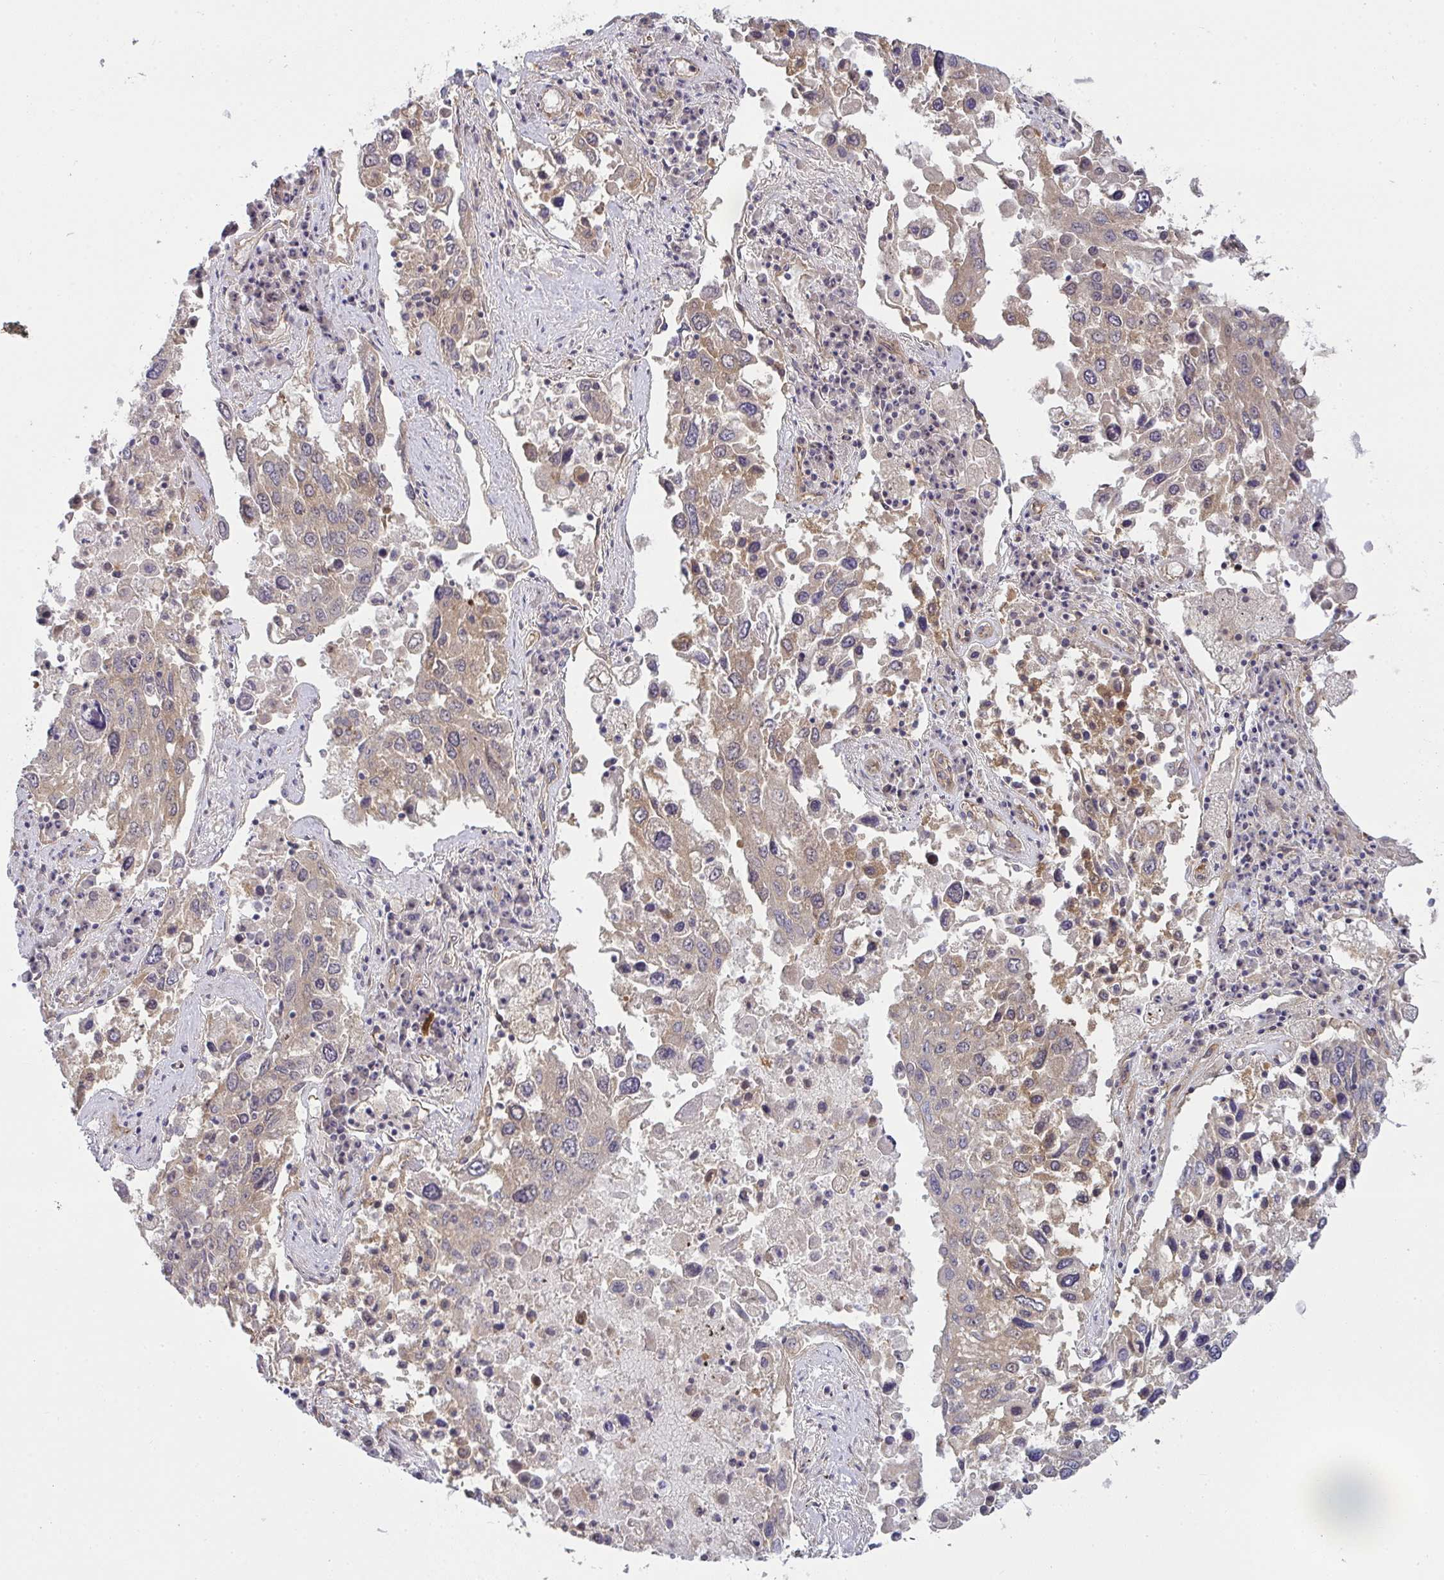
{"staining": {"intensity": "moderate", "quantity": "25%-75%", "location": "cytoplasmic/membranous"}, "tissue": "lung cancer", "cell_type": "Tumor cells", "image_type": "cancer", "snomed": [{"axis": "morphology", "description": "Squamous cell carcinoma, NOS"}, {"axis": "topography", "description": "Lung"}], "caption": "Brown immunohistochemical staining in lung cancer reveals moderate cytoplasmic/membranous expression in about 25%-75% of tumor cells. The staining is performed using DAB (3,3'-diaminobenzidine) brown chromogen to label protein expression. The nuclei are counter-stained blue using hematoxylin.", "gene": "CASP9", "patient": {"sex": "male", "age": 65}}